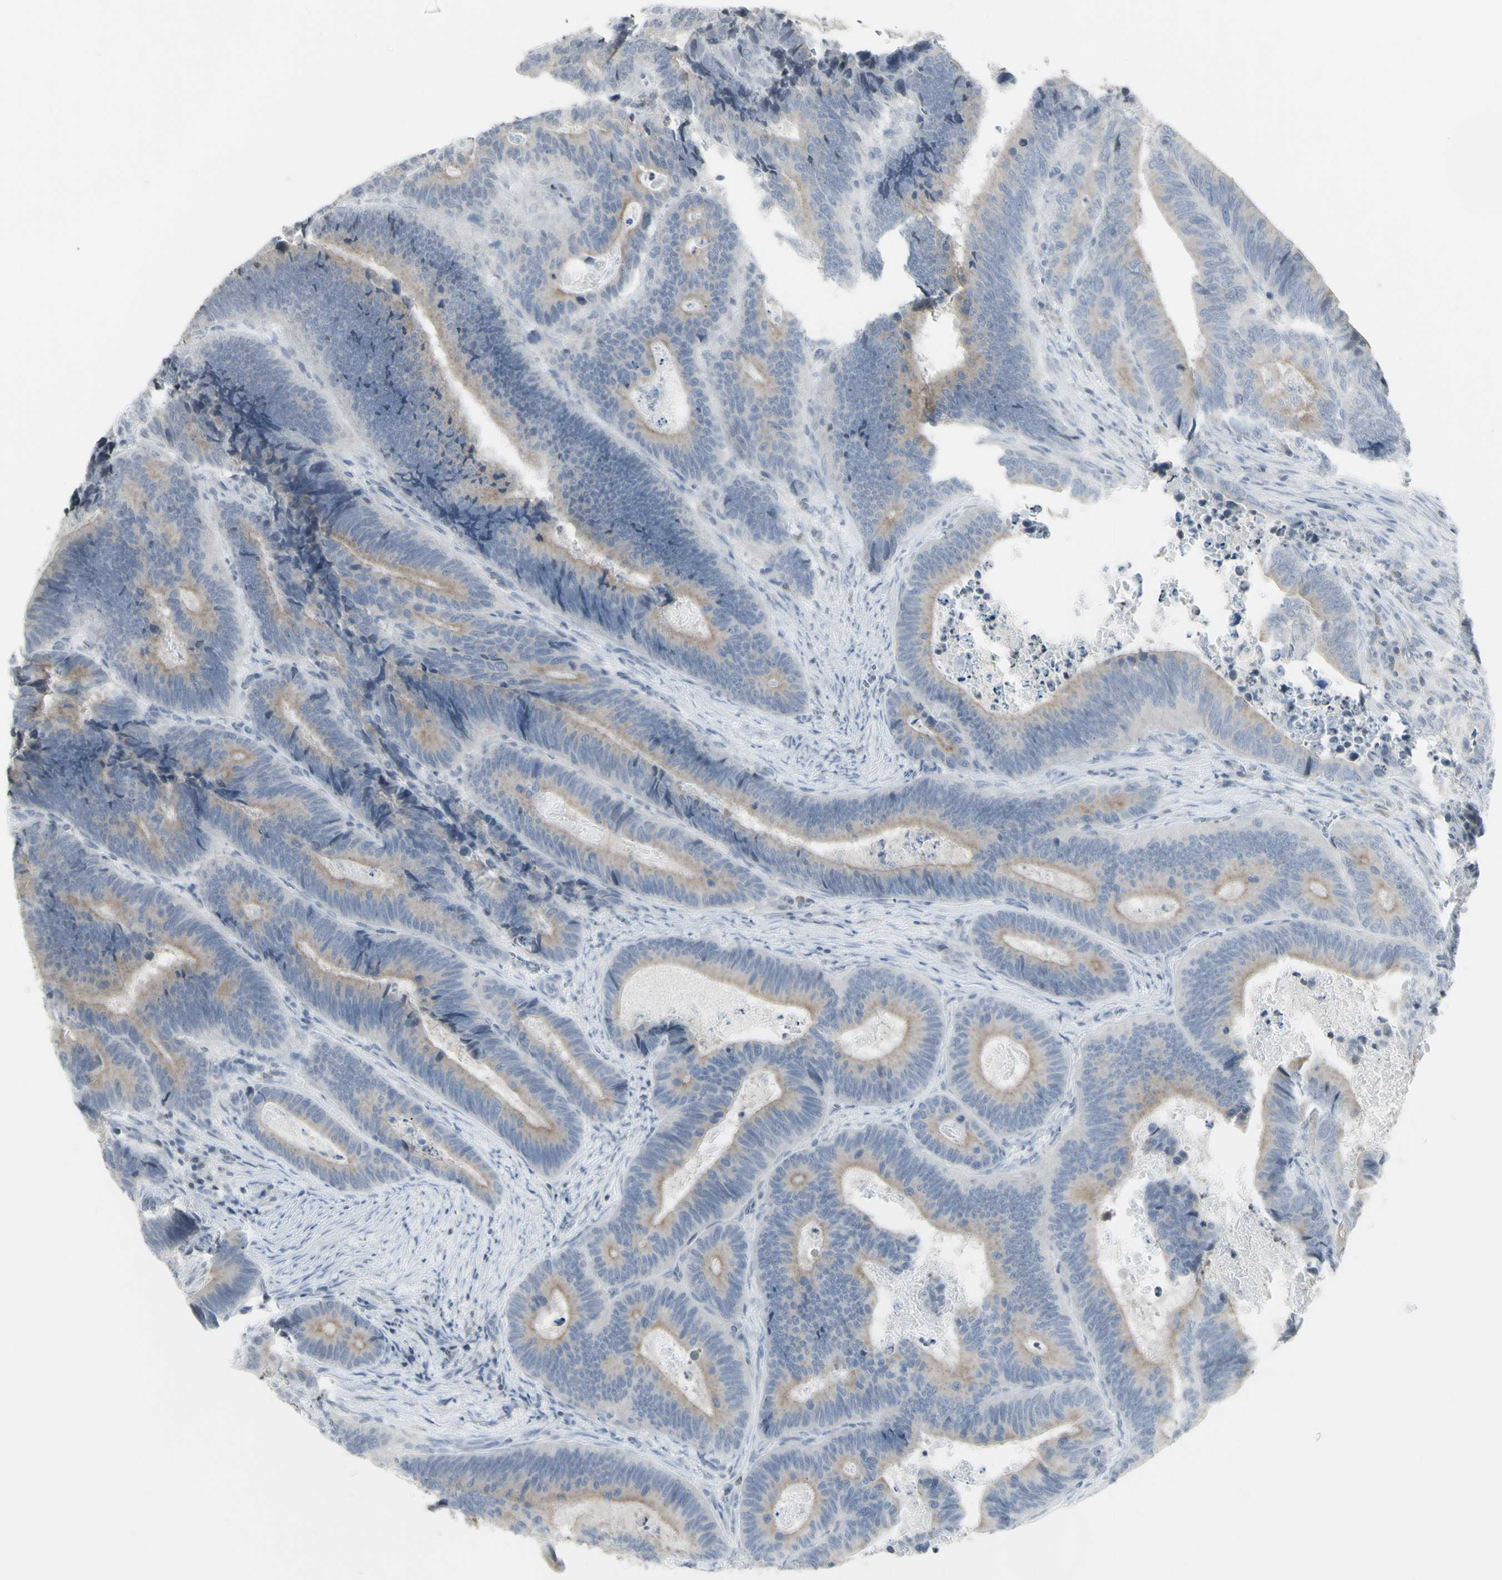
{"staining": {"intensity": "weak", "quantity": ">75%", "location": "cytoplasmic/membranous"}, "tissue": "colorectal cancer", "cell_type": "Tumor cells", "image_type": "cancer", "snomed": [{"axis": "morphology", "description": "Inflammation, NOS"}, {"axis": "morphology", "description": "Adenocarcinoma, NOS"}, {"axis": "topography", "description": "Colon"}], "caption": "Adenocarcinoma (colorectal) was stained to show a protein in brown. There is low levels of weak cytoplasmic/membranous staining in approximately >75% of tumor cells.", "gene": "MUC5AC", "patient": {"sex": "male", "age": 72}}